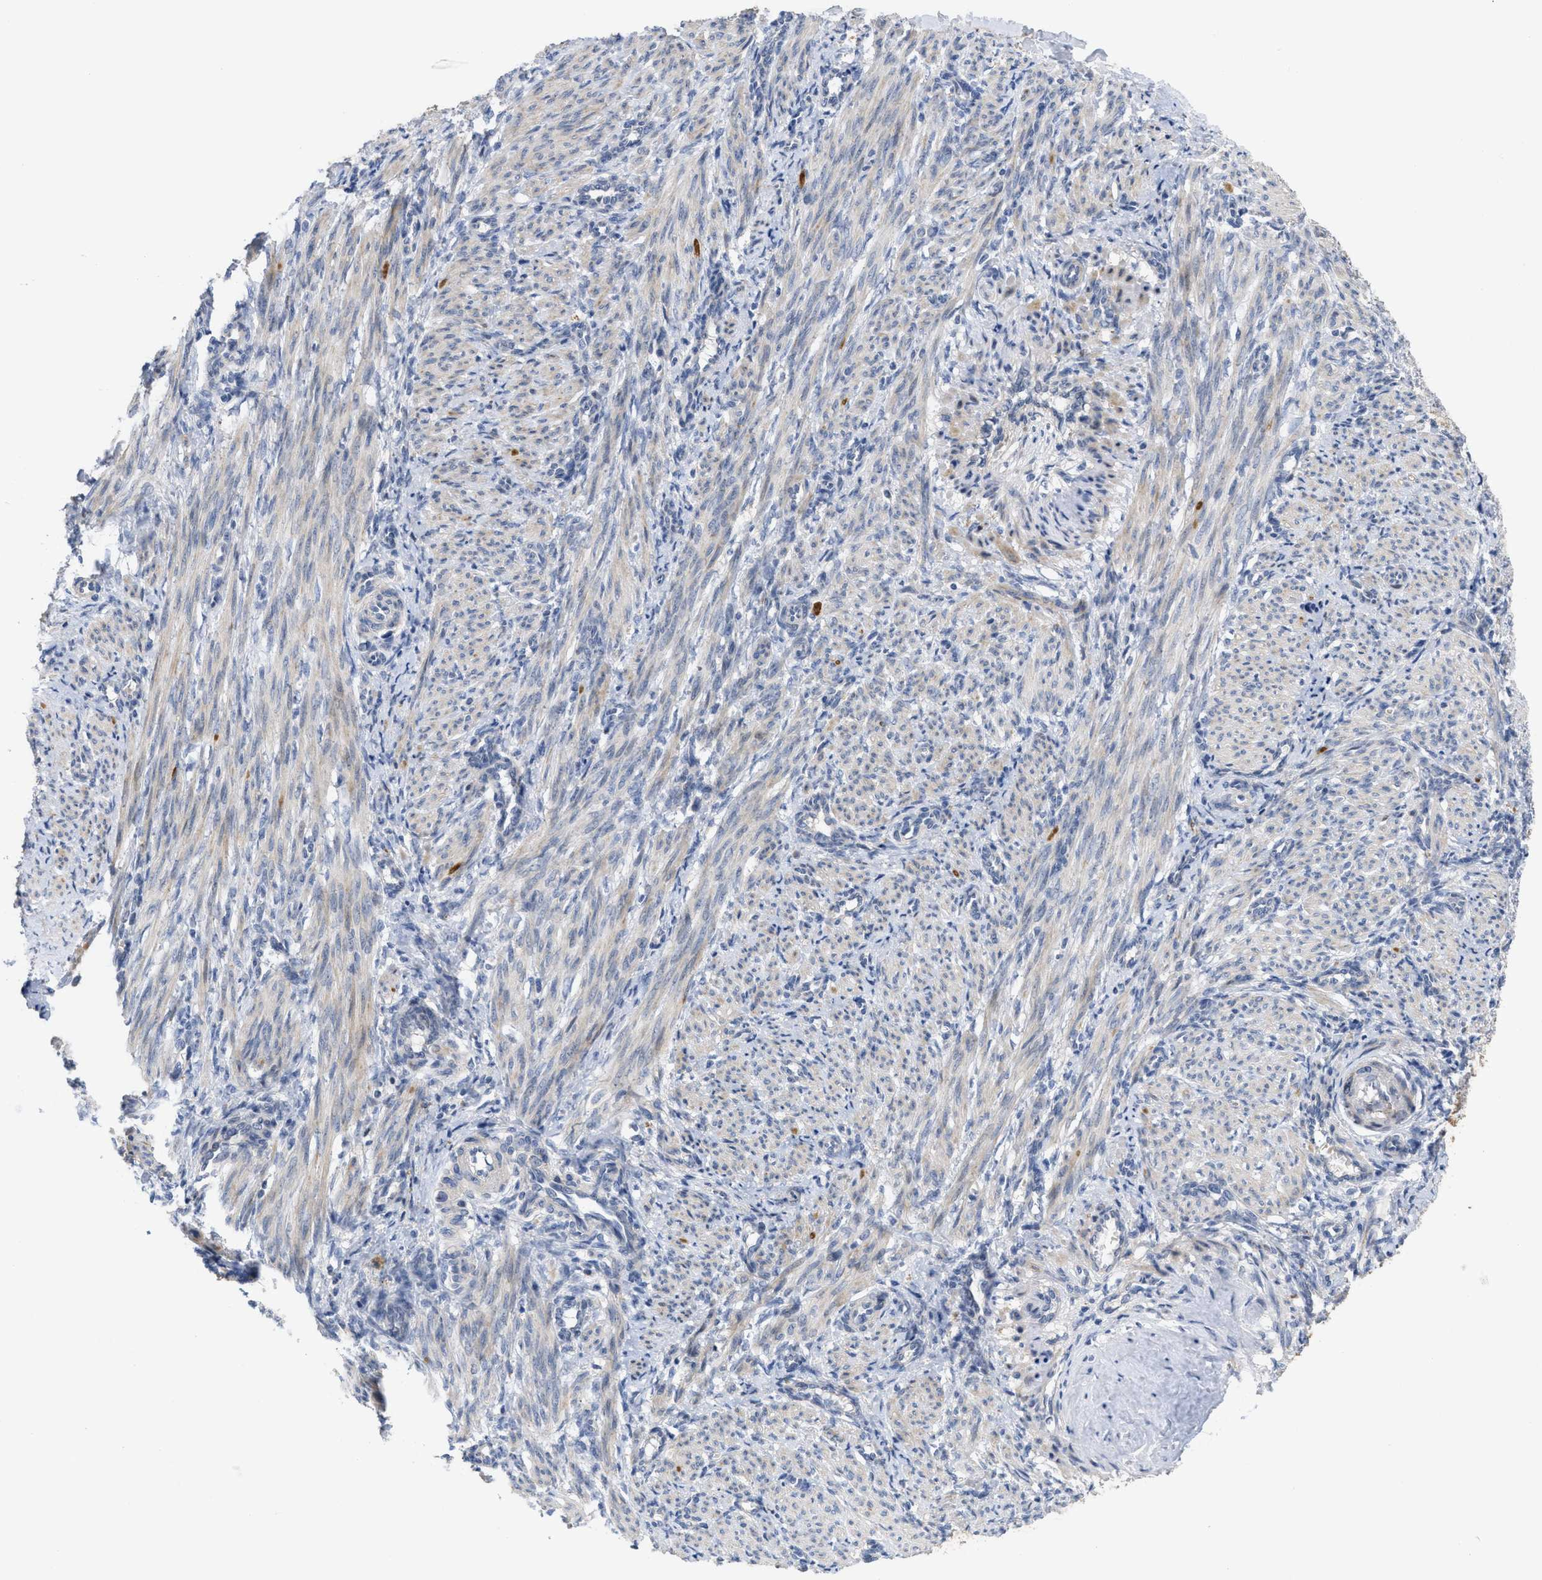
{"staining": {"intensity": "weak", "quantity": ">75%", "location": "cytoplasmic/membranous"}, "tissue": "smooth muscle", "cell_type": "Smooth muscle cells", "image_type": "normal", "snomed": [{"axis": "morphology", "description": "Normal tissue, NOS"}, {"axis": "topography", "description": "Endometrium"}], "caption": "Immunohistochemistry (IHC) image of benign smooth muscle: smooth muscle stained using IHC reveals low levels of weak protein expression localized specifically in the cytoplasmic/membranous of smooth muscle cells, appearing as a cytoplasmic/membranous brown color.", "gene": "CDPF1", "patient": {"sex": "female", "age": 33}}